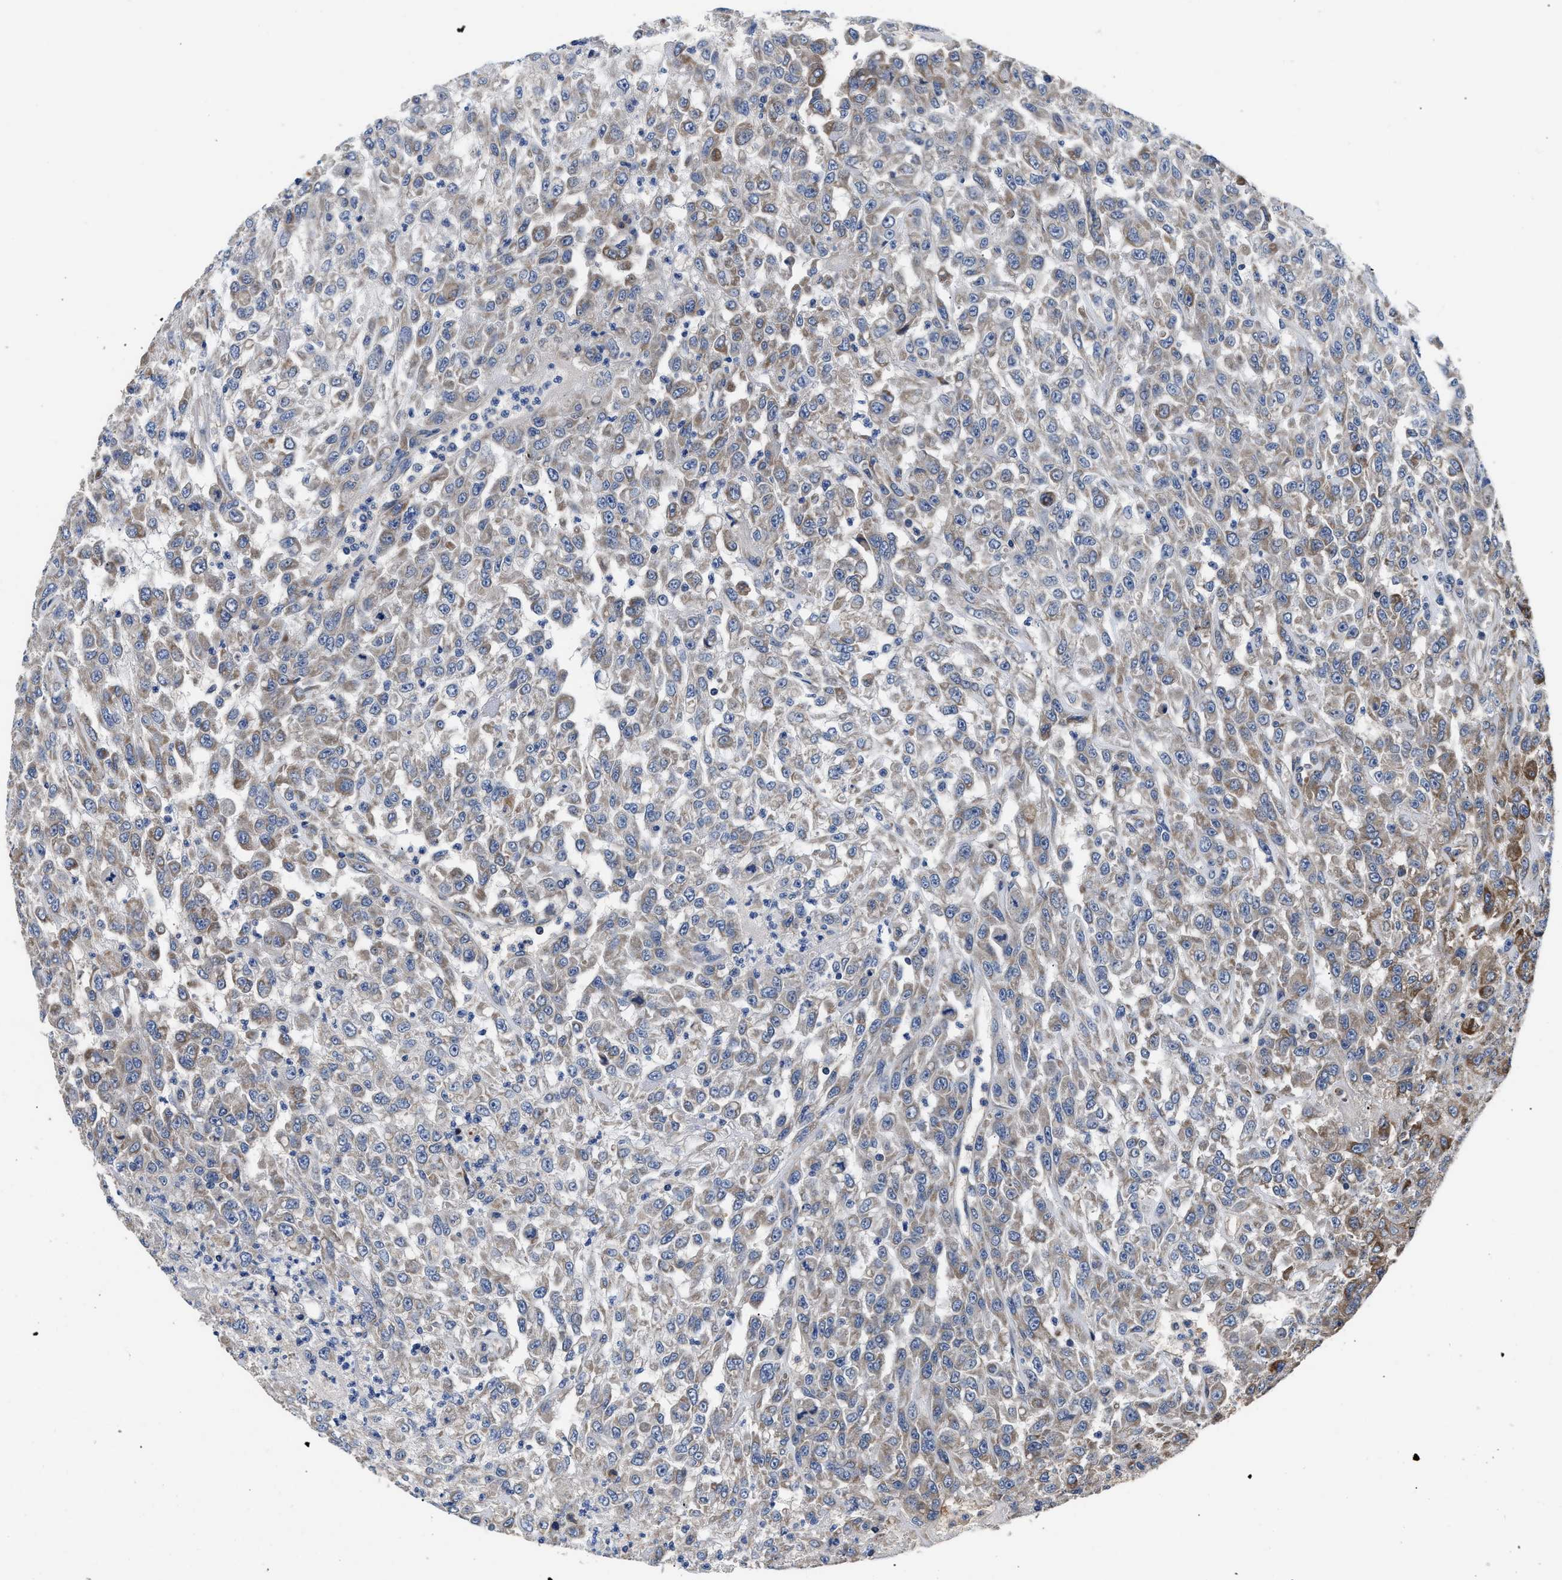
{"staining": {"intensity": "moderate", "quantity": "25%-75%", "location": "cytoplasmic/membranous"}, "tissue": "urothelial cancer", "cell_type": "Tumor cells", "image_type": "cancer", "snomed": [{"axis": "morphology", "description": "Urothelial carcinoma, High grade"}, {"axis": "topography", "description": "Urinary bladder"}], "caption": "Urothelial carcinoma (high-grade) tissue shows moderate cytoplasmic/membranous positivity in about 25%-75% of tumor cells", "gene": "RINT1", "patient": {"sex": "male", "age": 46}}